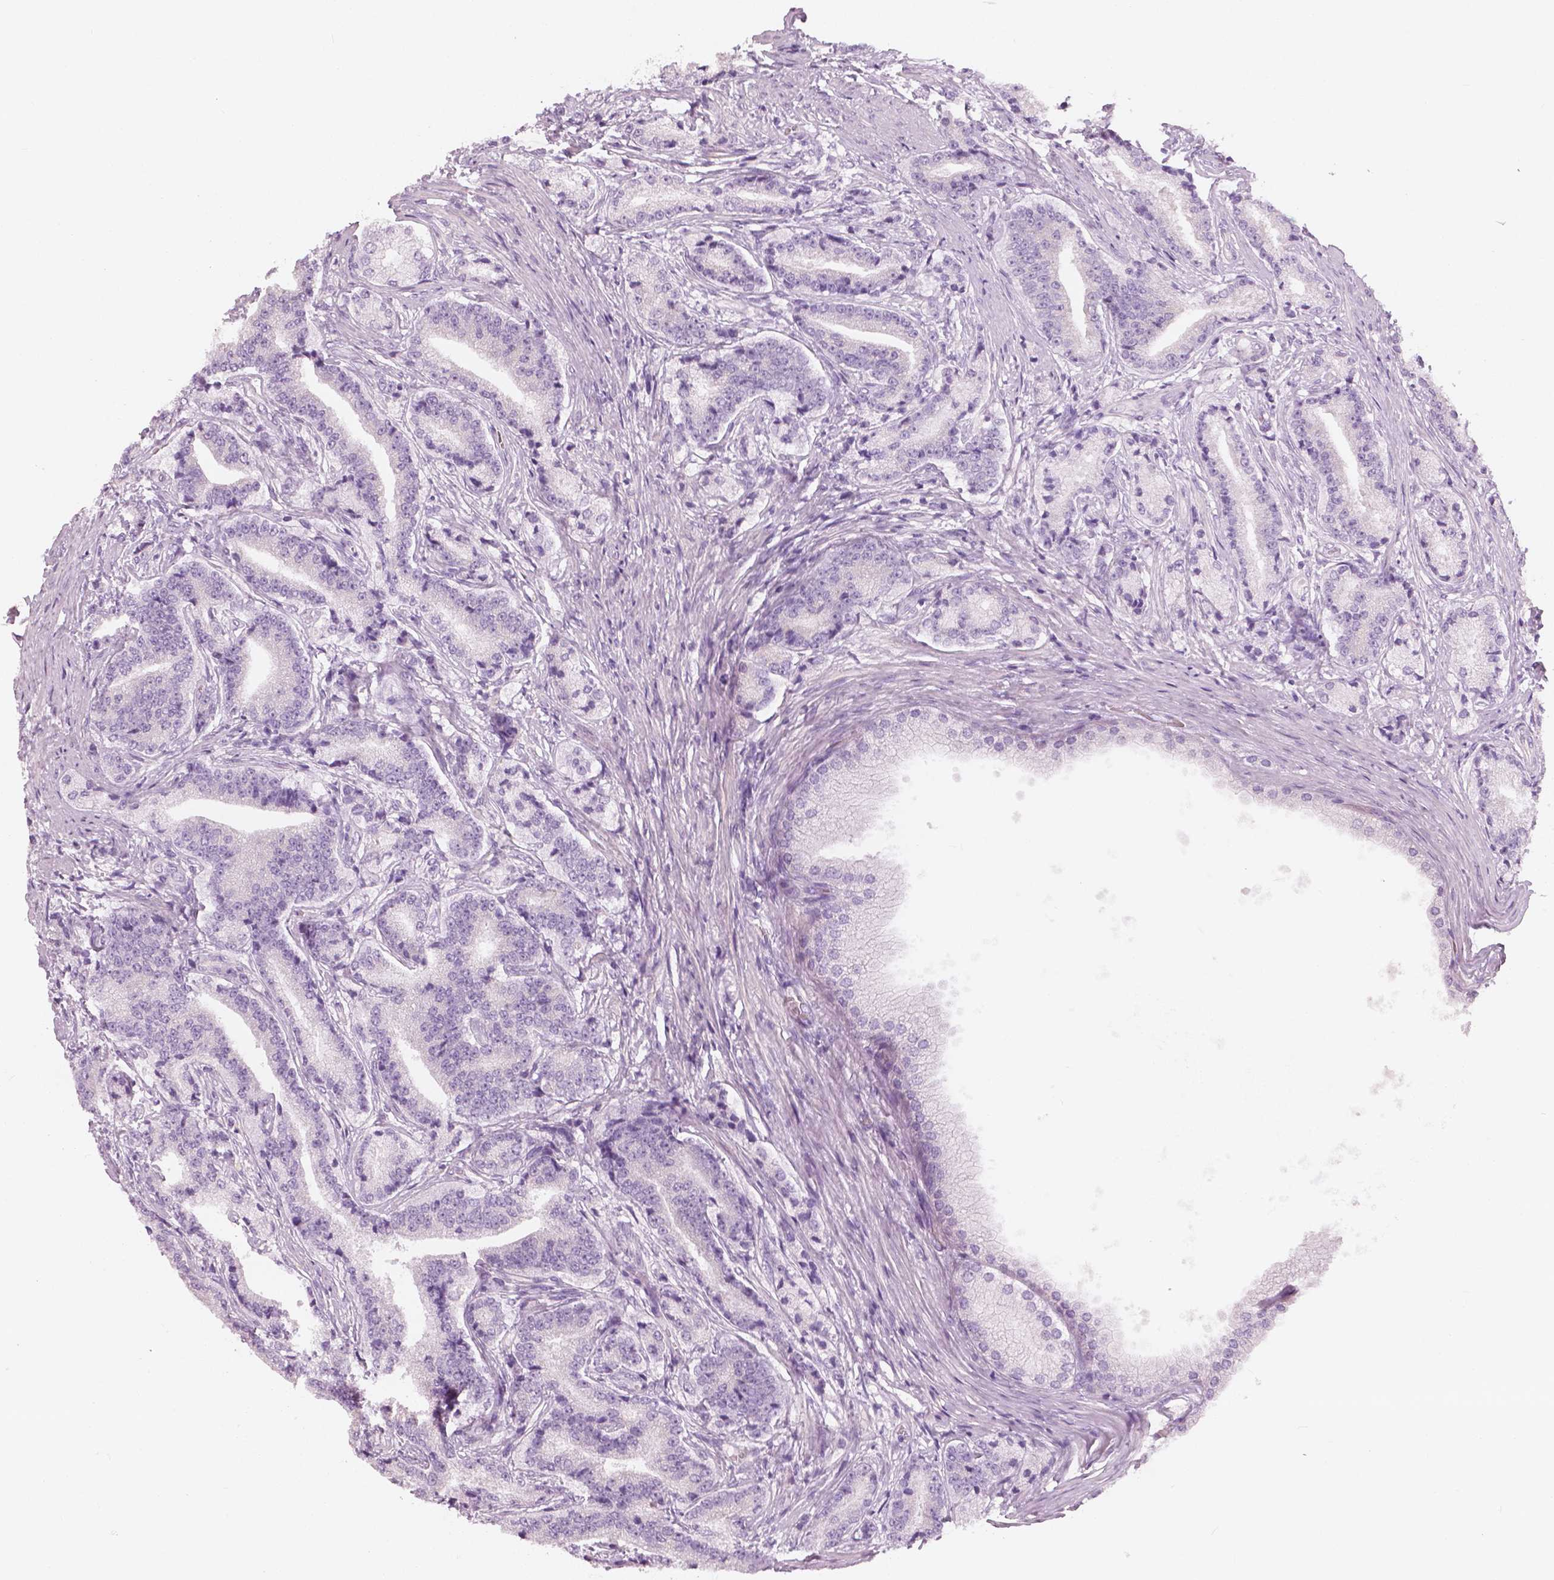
{"staining": {"intensity": "negative", "quantity": "none", "location": "none"}, "tissue": "prostate cancer", "cell_type": "Tumor cells", "image_type": "cancer", "snomed": [{"axis": "morphology", "description": "Adenocarcinoma, High grade"}, {"axis": "topography", "description": "Prostate and seminal vesicle, NOS"}], "caption": "Tumor cells are negative for brown protein staining in prostate cancer (adenocarcinoma (high-grade)).", "gene": "SLC24A1", "patient": {"sex": "male", "age": 61}}